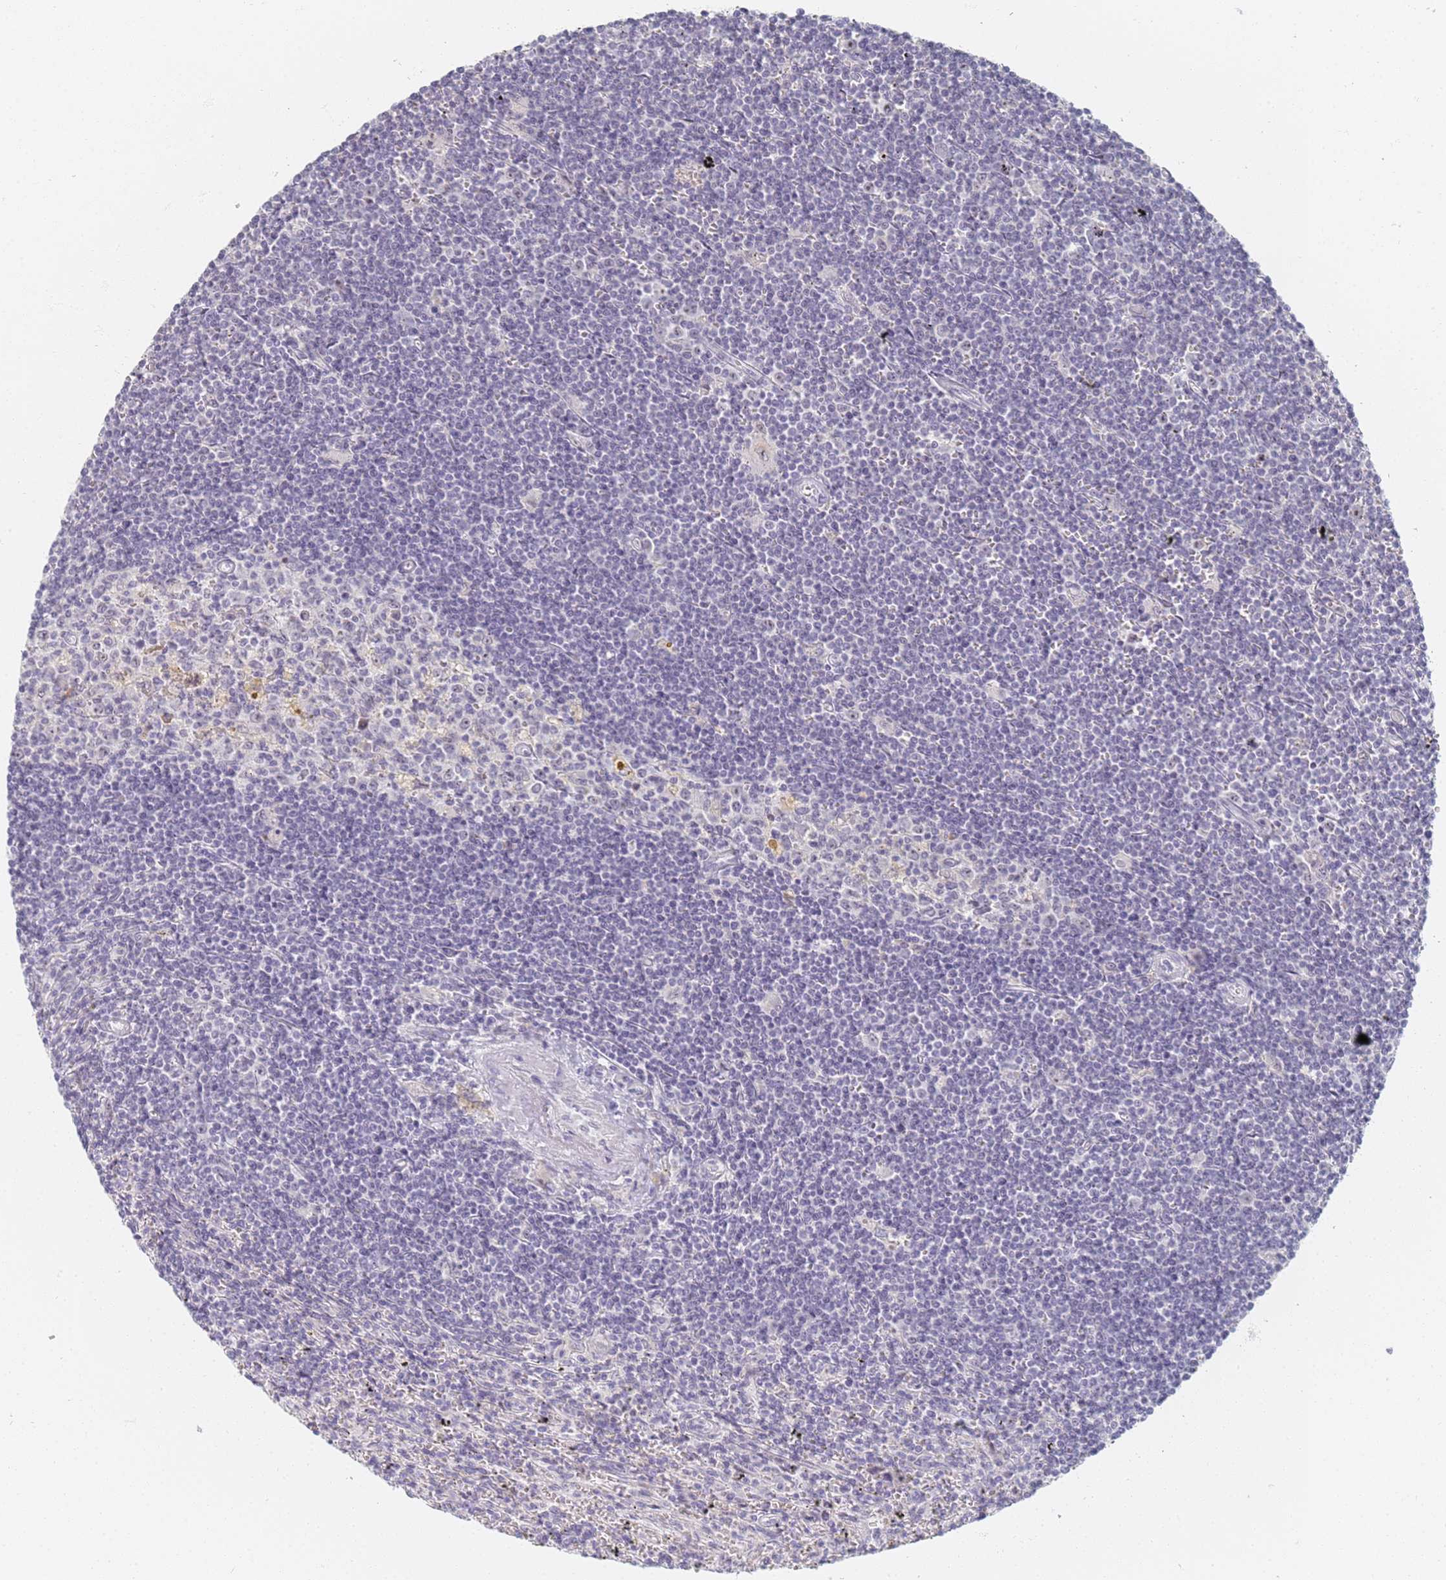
{"staining": {"intensity": "negative", "quantity": "none", "location": "none"}, "tissue": "lymphoma", "cell_type": "Tumor cells", "image_type": "cancer", "snomed": [{"axis": "morphology", "description": "Malignant lymphoma, non-Hodgkin's type, Low grade"}, {"axis": "topography", "description": "Spleen"}], "caption": "Lymphoma stained for a protein using immunohistochemistry (IHC) shows no positivity tumor cells.", "gene": "SLC38A9", "patient": {"sex": "male", "age": 76}}